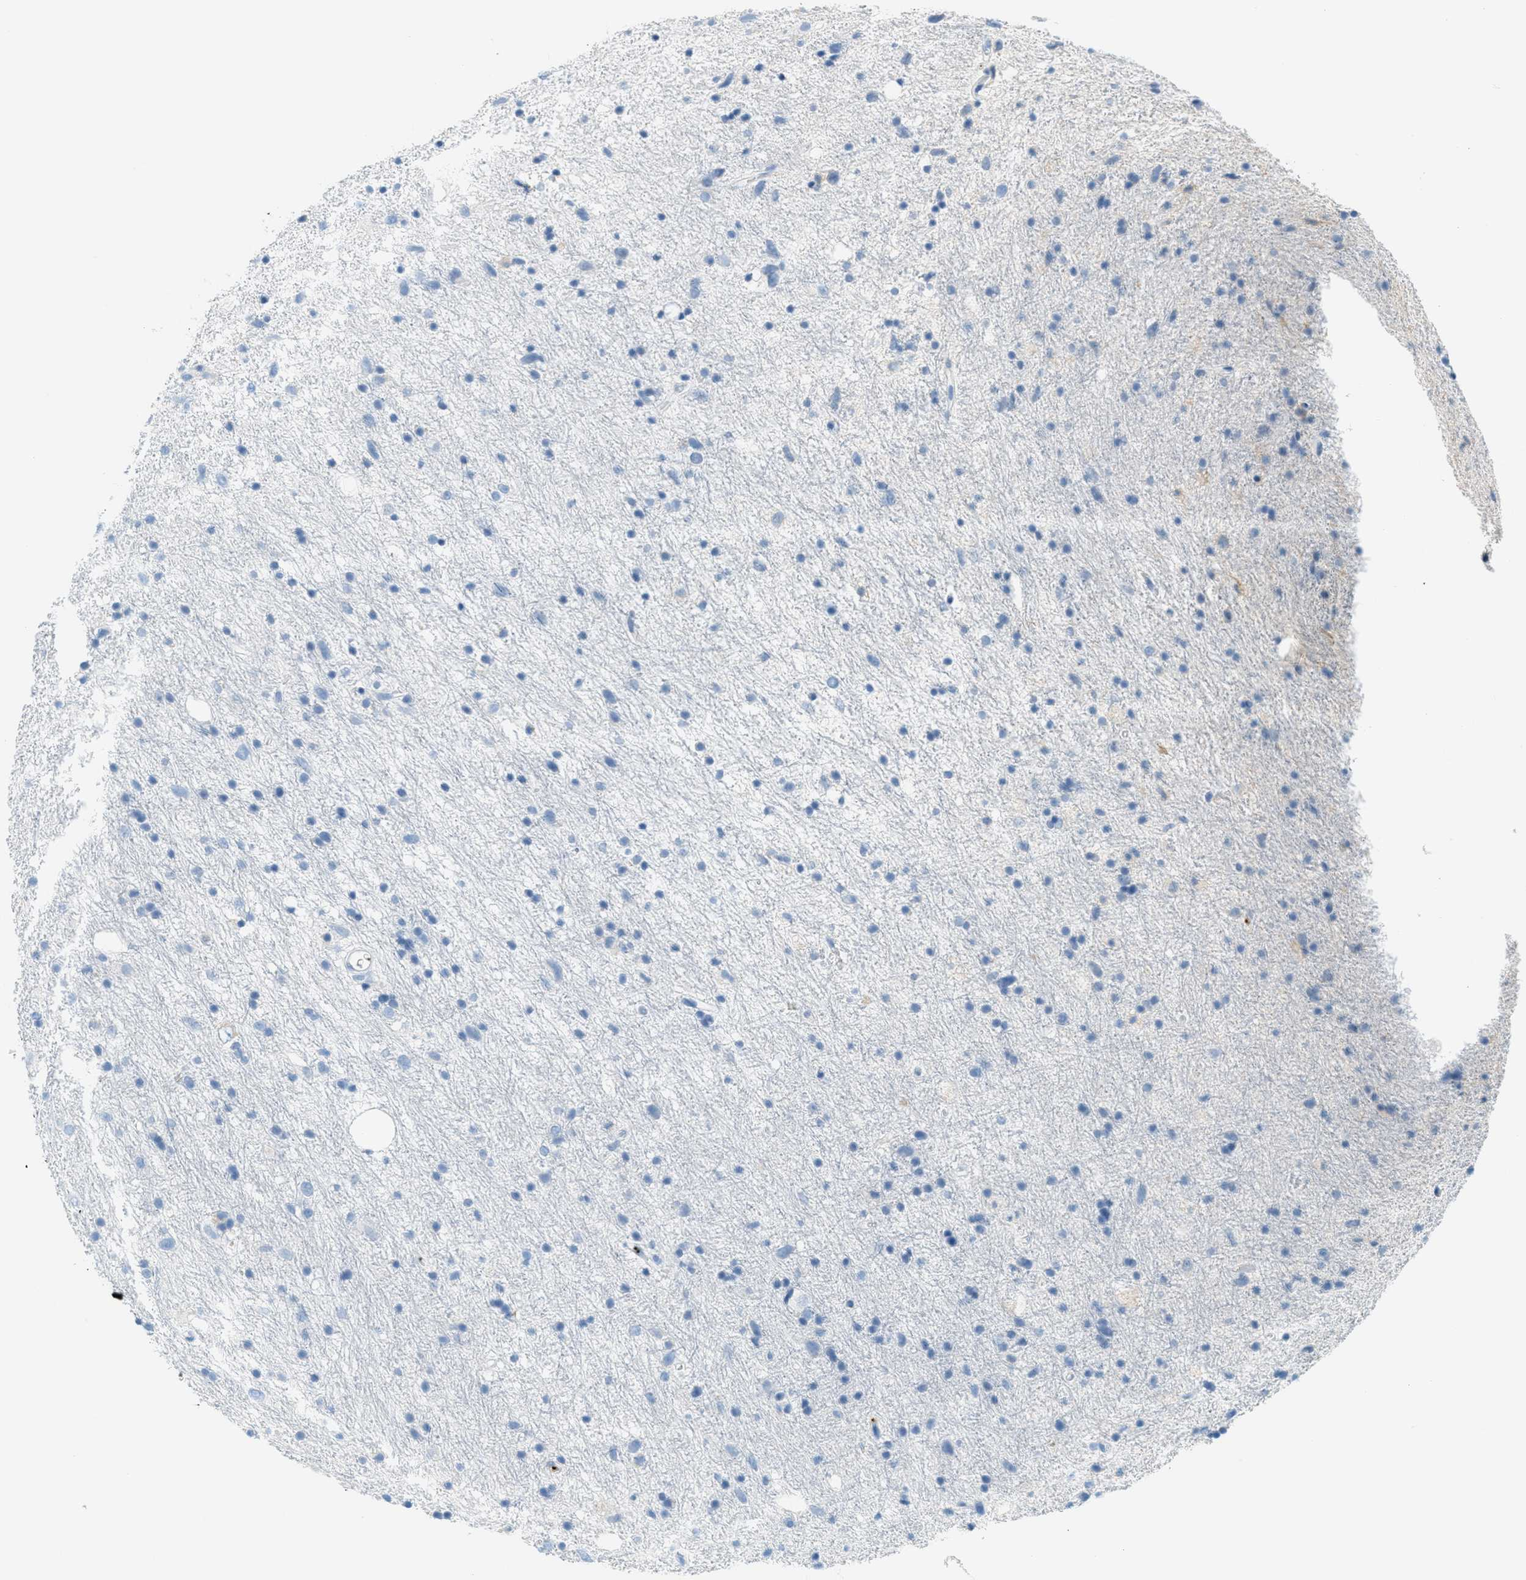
{"staining": {"intensity": "negative", "quantity": "none", "location": "none"}, "tissue": "glioma", "cell_type": "Tumor cells", "image_type": "cancer", "snomed": [{"axis": "morphology", "description": "Glioma, malignant, Low grade"}, {"axis": "topography", "description": "Brain"}], "caption": "Tumor cells show no significant positivity in glioma. (DAB IHC, high magnification).", "gene": "PPBP", "patient": {"sex": "male", "age": 77}}